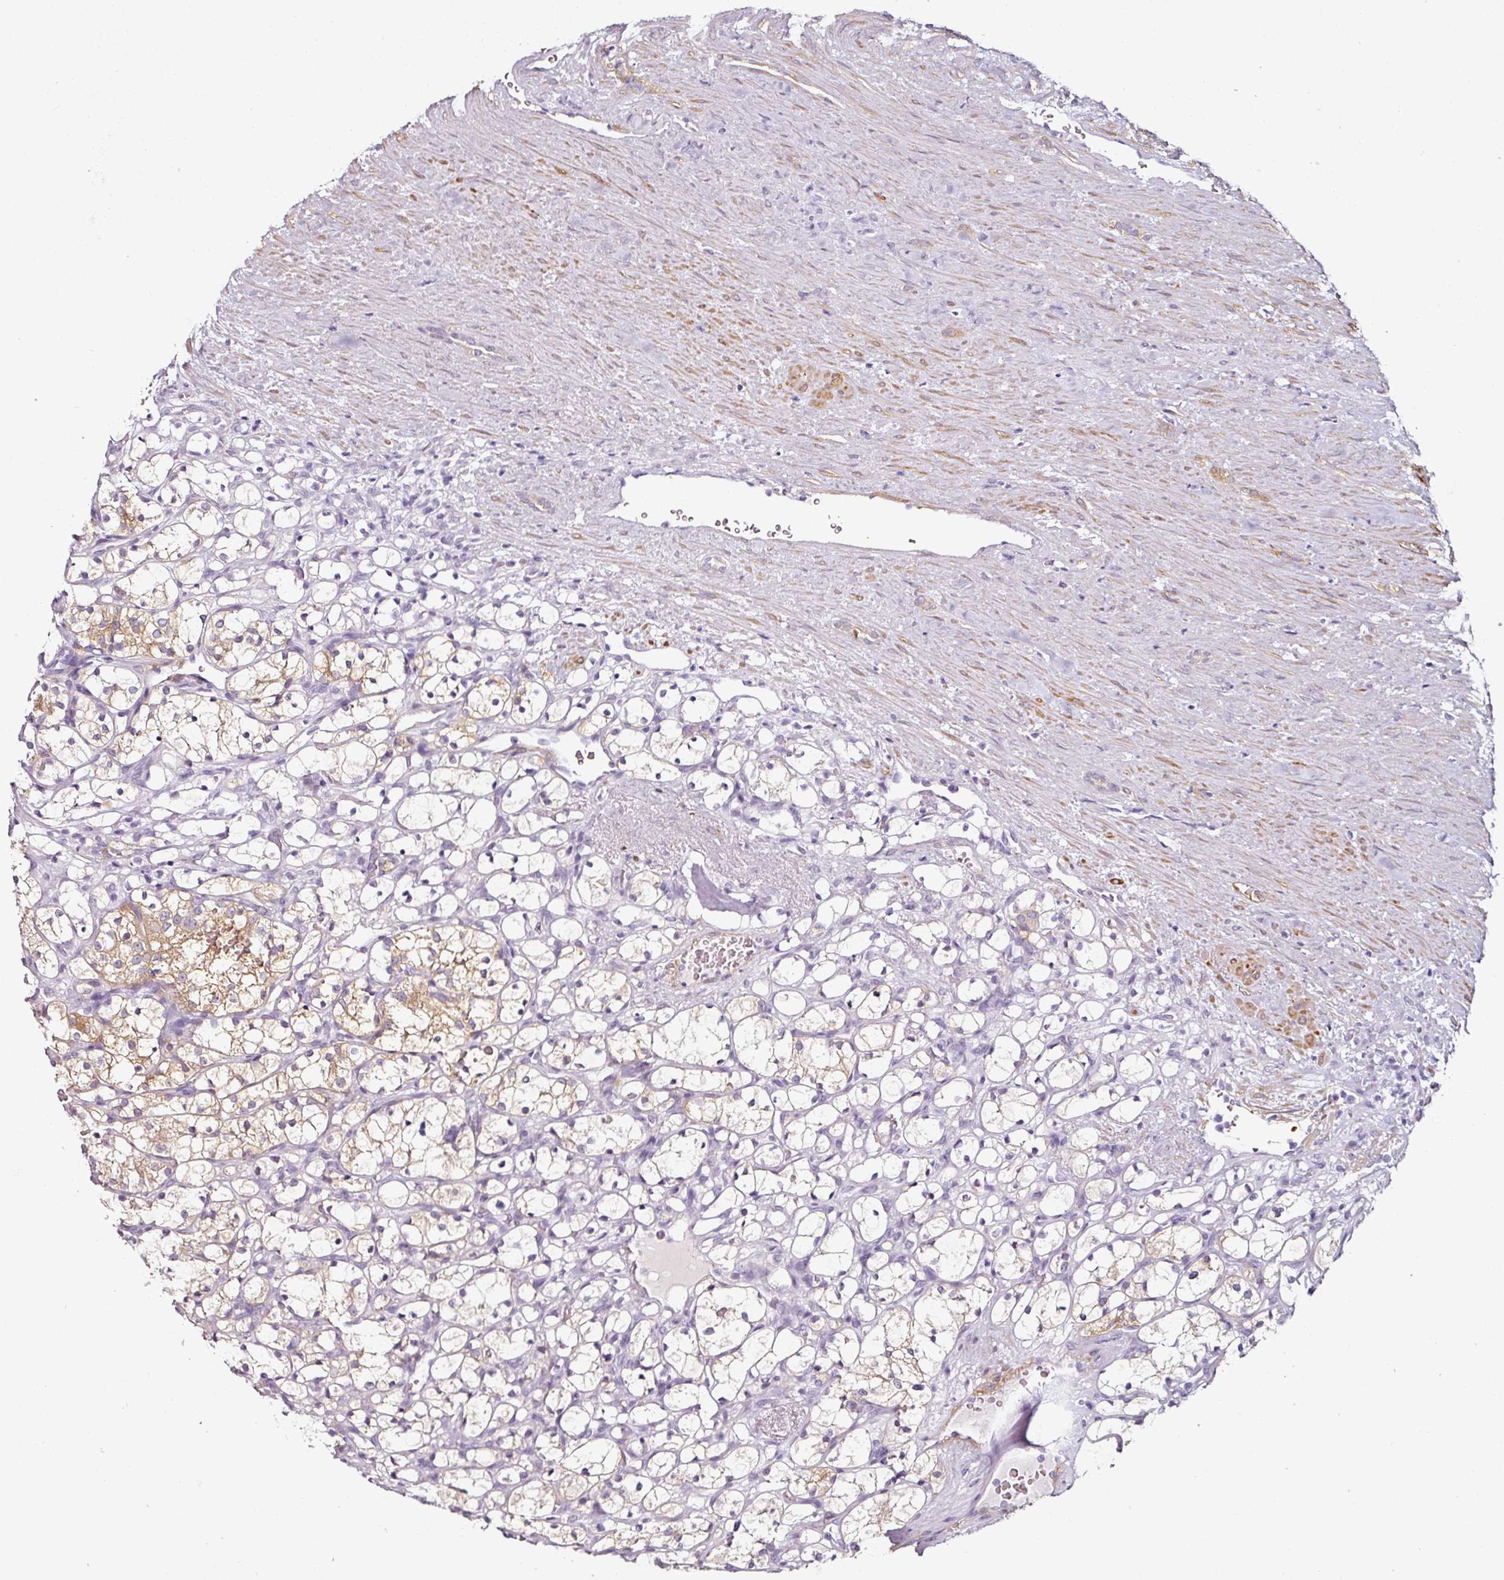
{"staining": {"intensity": "moderate", "quantity": "<25%", "location": "cytoplasmic/membranous"}, "tissue": "renal cancer", "cell_type": "Tumor cells", "image_type": "cancer", "snomed": [{"axis": "morphology", "description": "Adenocarcinoma, NOS"}, {"axis": "topography", "description": "Kidney"}], "caption": "Renal cancer (adenocarcinoma) tissue shows moderate cytoplasmic/membranous positivity in approximately <25% of tumor cells, visualized by immunohistochemistry.", "gene": "CAP2", "patient": {"sex": "female", "age": 69}}